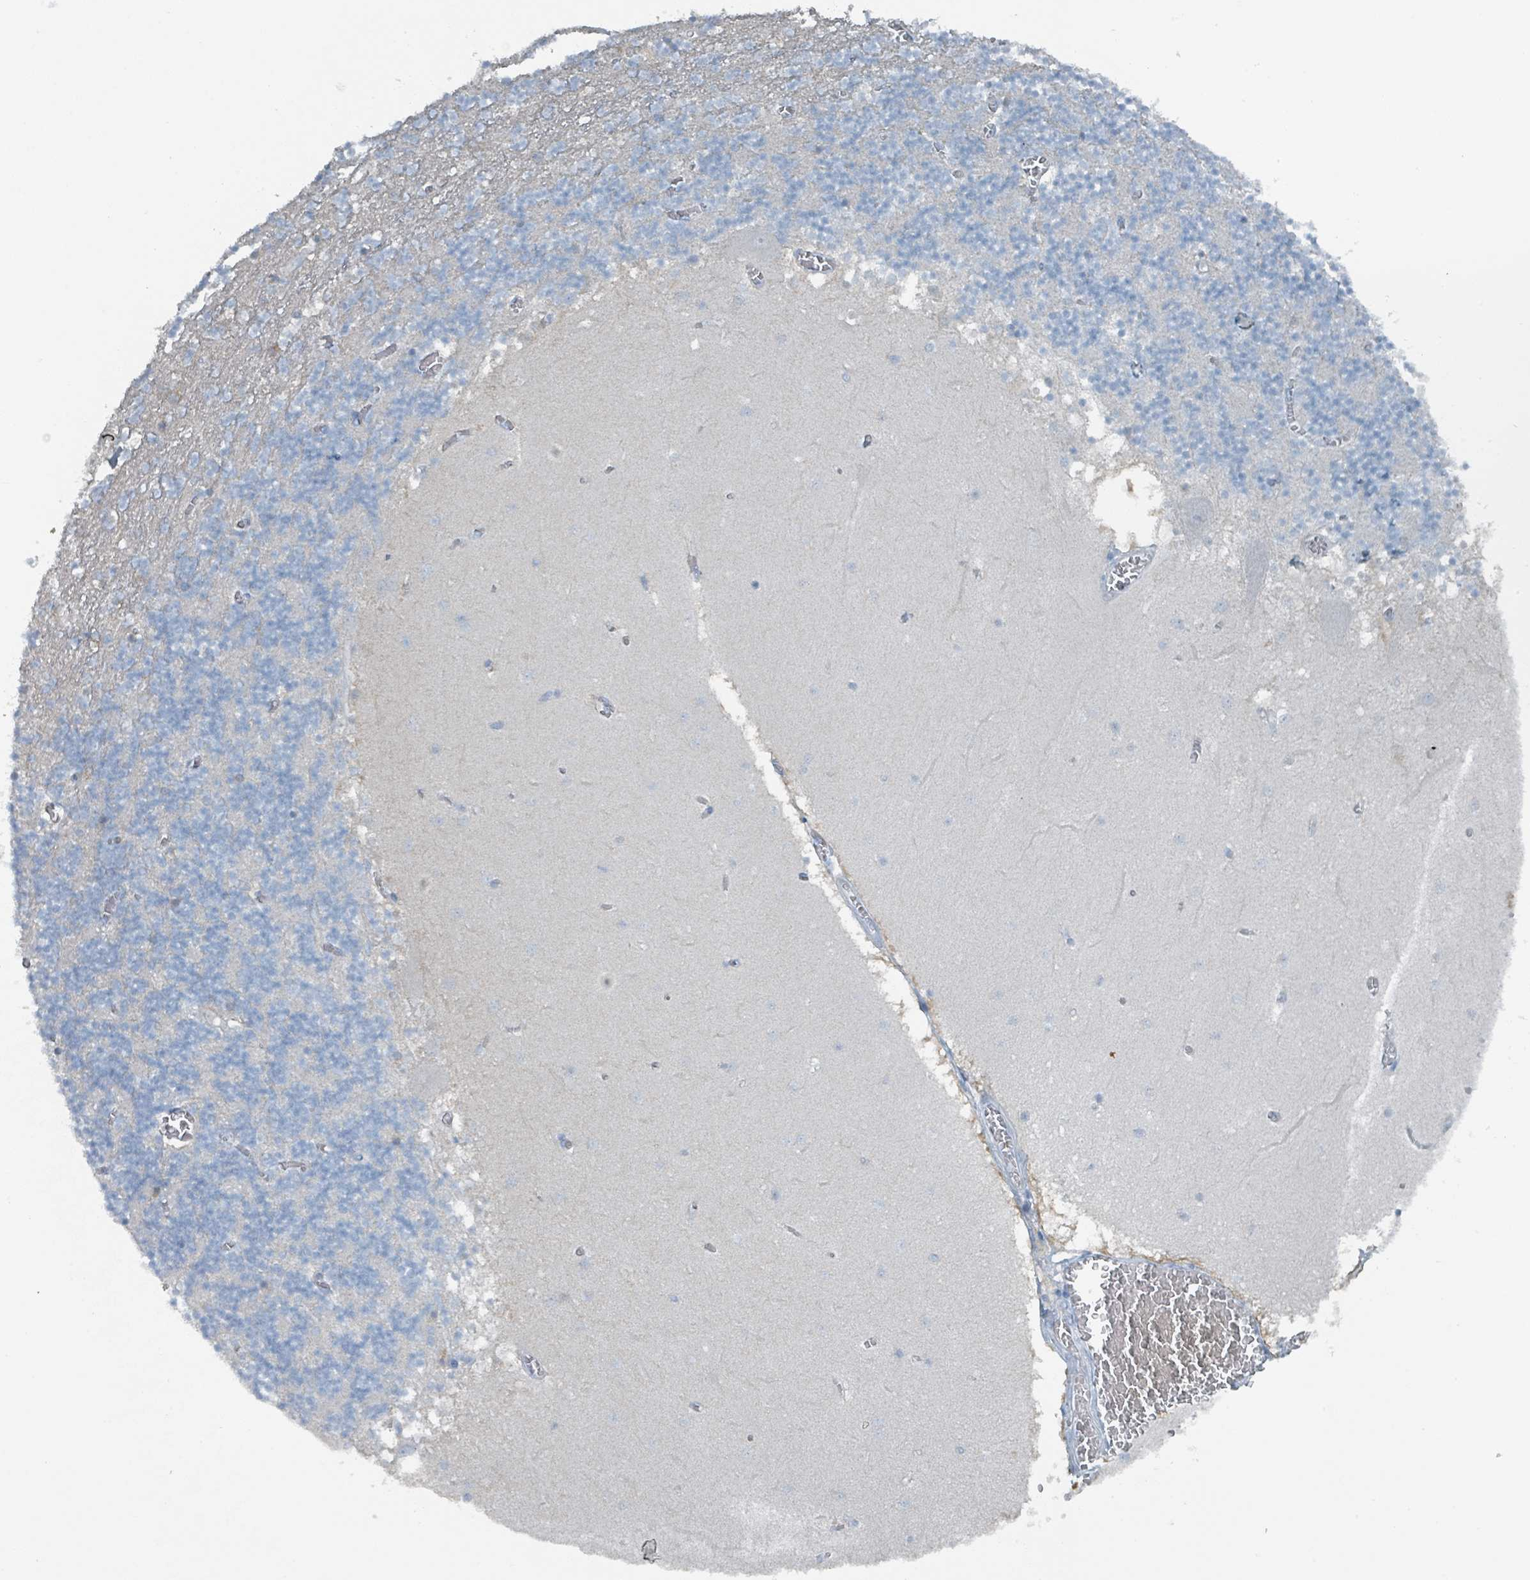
{"staining": {"intensity": "negative", "quantity": "none", "location": "none"}, "tissue": "cerebellum", "cell_type": "Cells in granular layer", "image_type": "normal", "snomed": [{"axis": "morphology", "description": "Normal tissue, NOS"}, {"axis": "topography", "description": "Cerebellum"}], "caption": "DAB immunohistochemical staining of normal cerebellum shows no significant expression in cells in granular layer. (DAB immunohistochemistry (IHC) with hematoxylin counter stain).", "gene": "GAMT", "patient": {"sex": "female", "age": 28}}